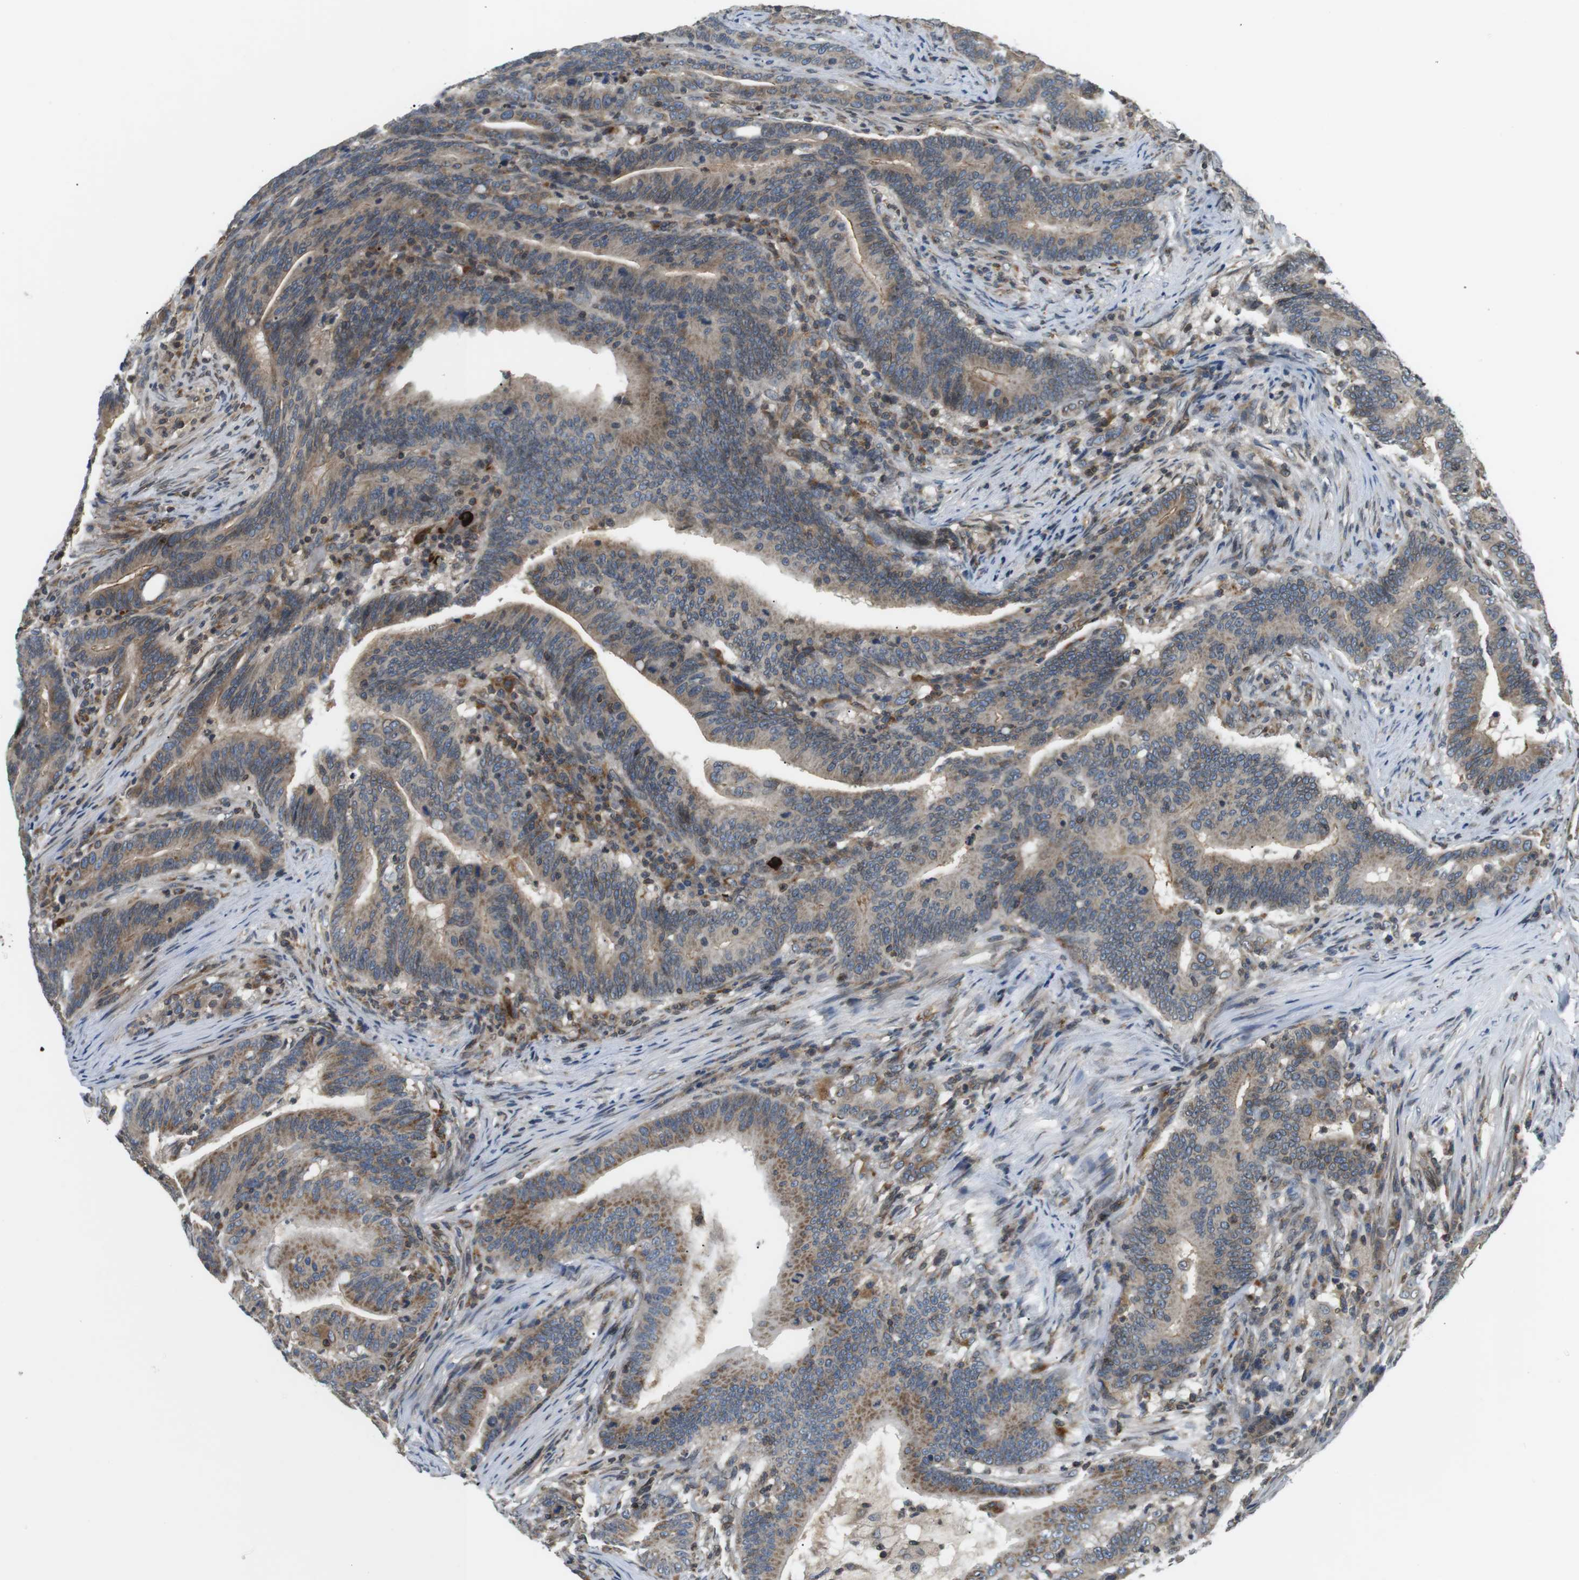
{"staining": {"intensity": "weak", "quantity": ">75%", "location": "cytoplasmic/membranous"}, "tissue": "colorectal cancer", "cell_type": "Tumor cells", "image_type": "cancer", "snomed": [{"axis": "morphology", "description": "Normal tissue, NOS"}, {"axis": "morphology", "description": "Adenocarcinoma, NOS"}, {"axis": "topography", "description": "Colon"}], "caption": "Colorectal adenocarcinoma stained with DAB (3,3'-diaminobenzidine) immunohistochemistry displays low levels of weak cytoplasmic/membranous positivity in approximately >75% of tumor cells.", "gene": "TMX4", "patient": {"sex": "female", "age": 66}}